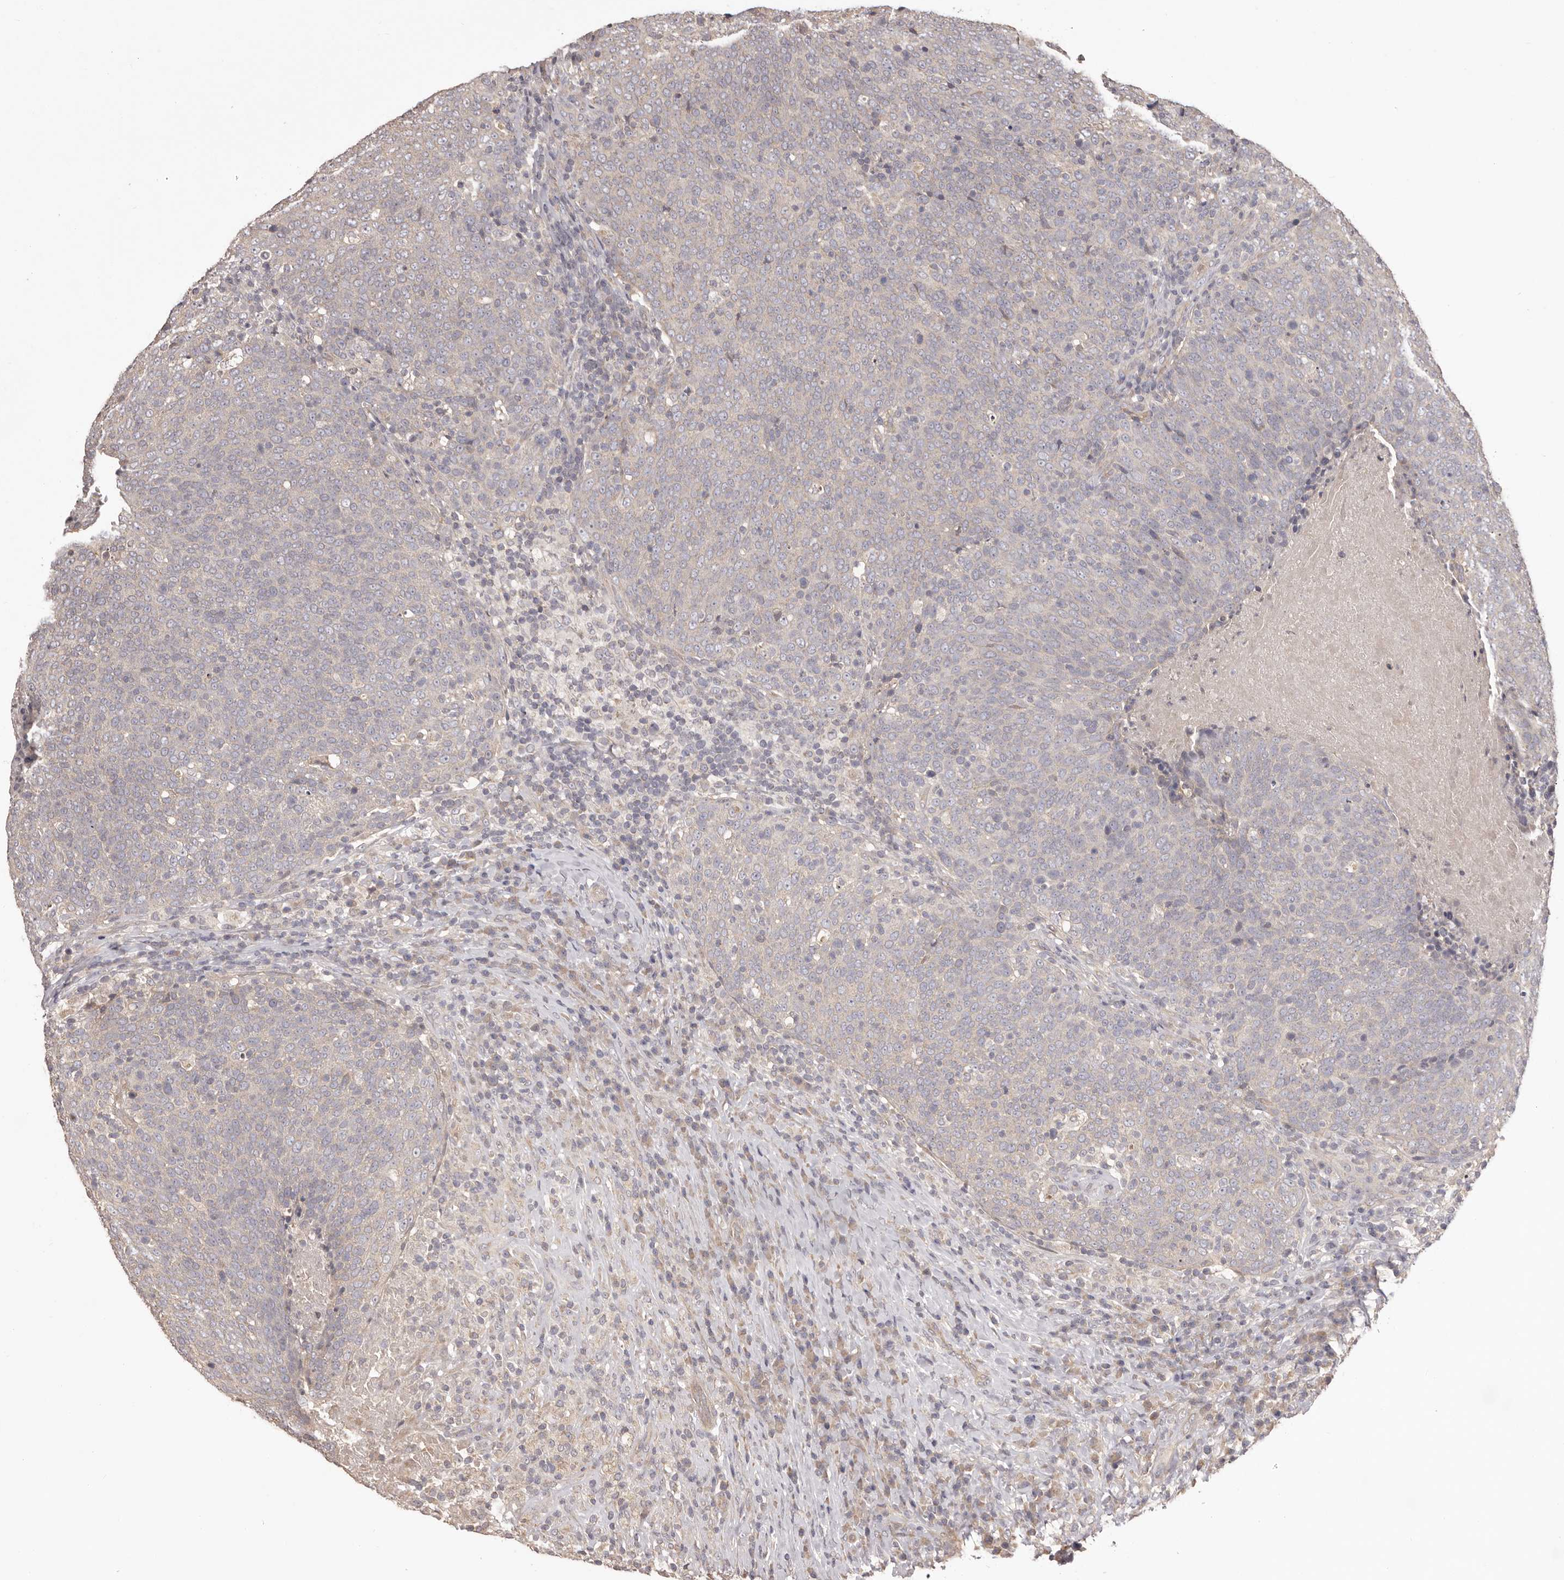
{"staining": {"intensity": "negative", "quantity": "none", "location": "none"}, "tissue": "head and neck cancer", "cell_type": "Tumor cells", "image_type": "cancer", "snomed": [{"axis": "morphology", "description": "Squamous cell carcinoma, NOS"}, {"axis": "morphology", "description": "Squamous cell carcinoma, metastatic, NOS"}, {"axis": "topography", "description": "Lymph node"}, {"axis": "topography", "description": "Head-Neck"}], "caption": "Tumor cells show no significant positivity in head and neck metastatic squamous cell carcinoma.", "gene": "HRH1", "patient": {"sex": "male", "age": 62}}